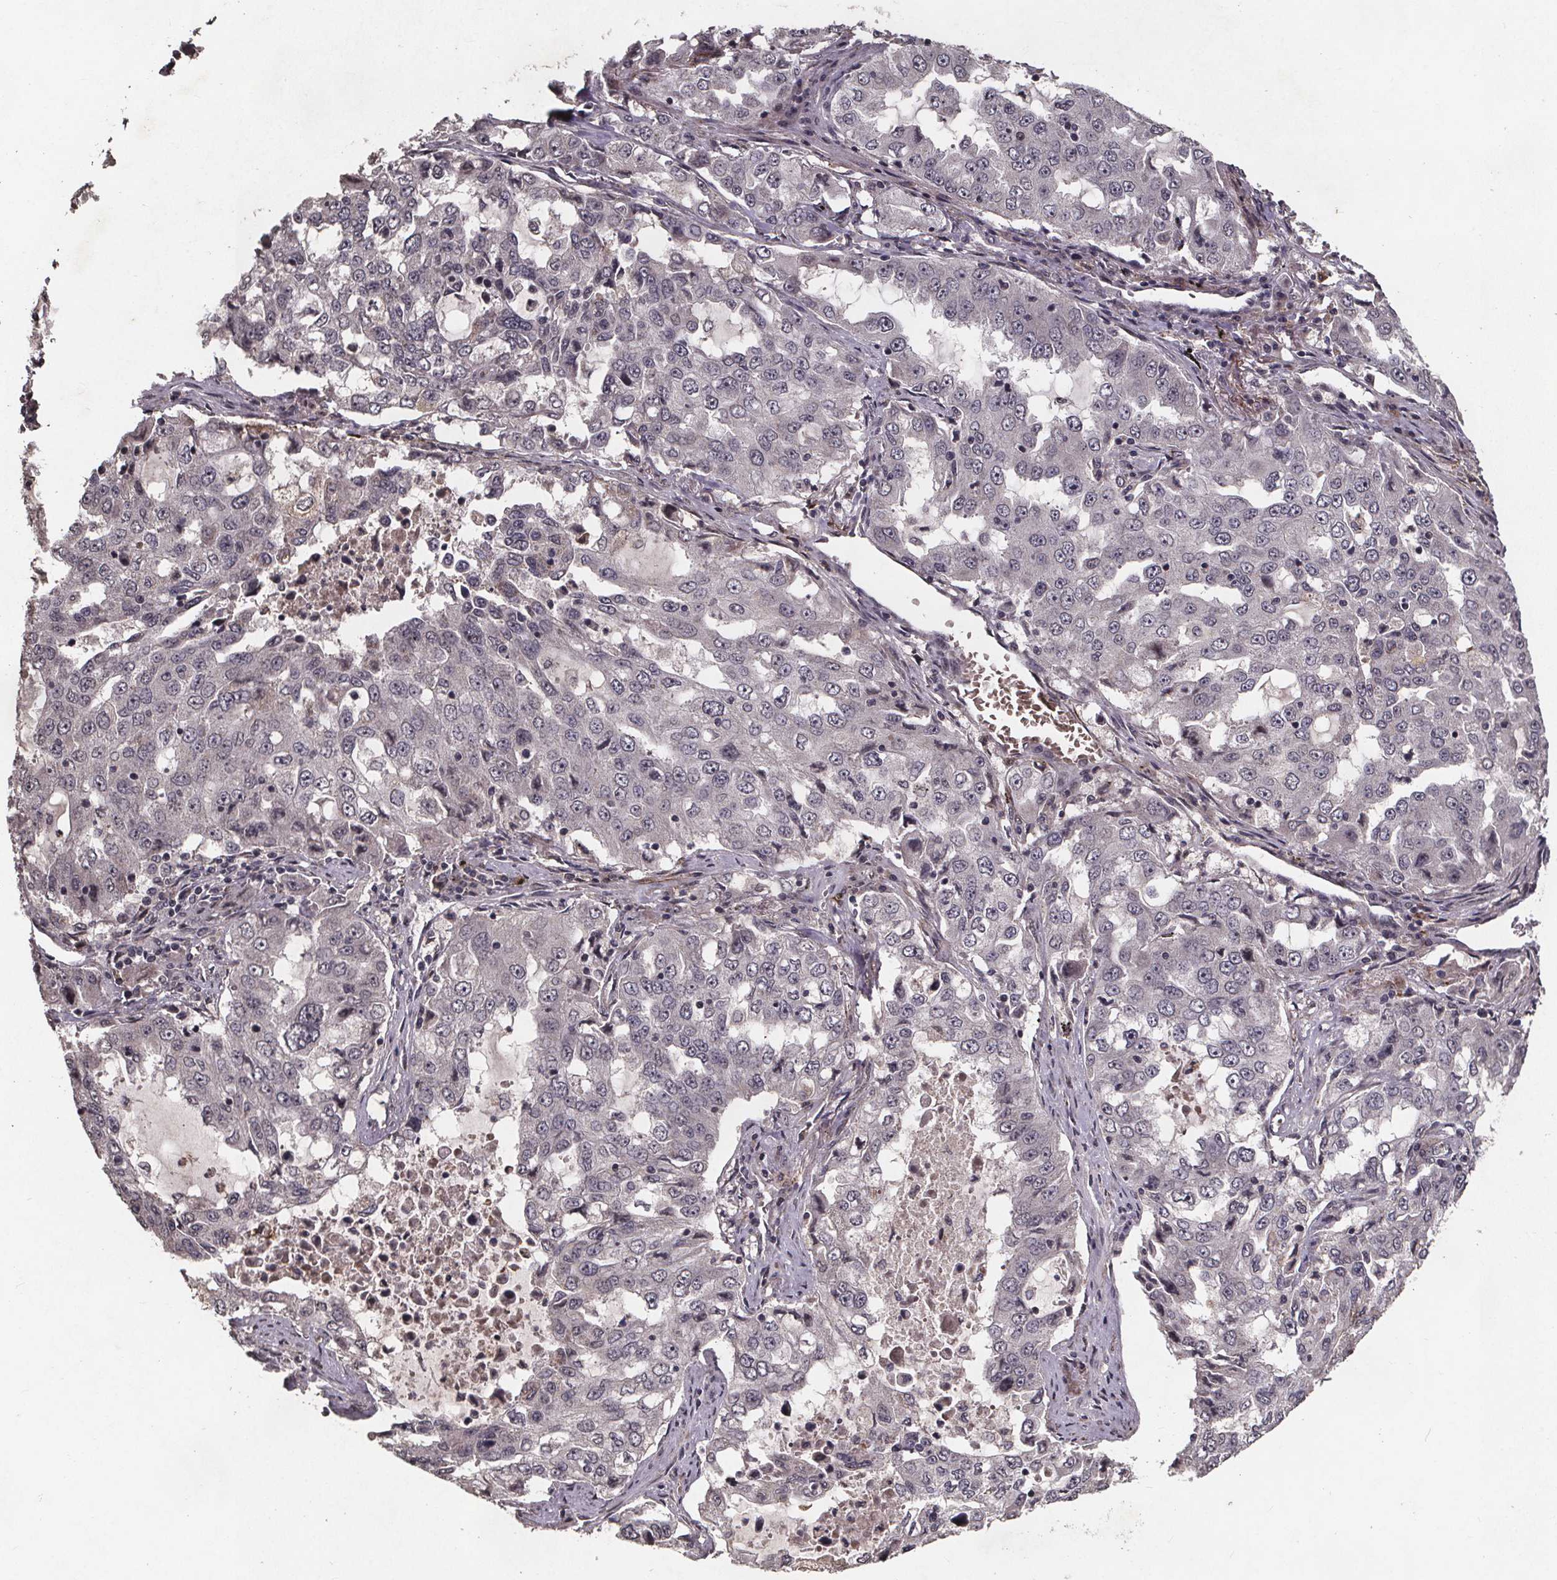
{"staining": {"intensity": "negative", "quantity": "none", "location": "none"}, "tissue": "lung cancer", "cell_type": "Tumor cells", "image_type": "cancer", "snomed": [{"axis": "morphology", "description": "Adenocarcinoma, NOS"}, {"axis": "topography", "description": "Lung"}], "caption": "Photomicrograph shows no significant protein expression in tumor cells of lung cancer.", "gene": "GPX3", "patient": {"sex": "female", "age": 61}}